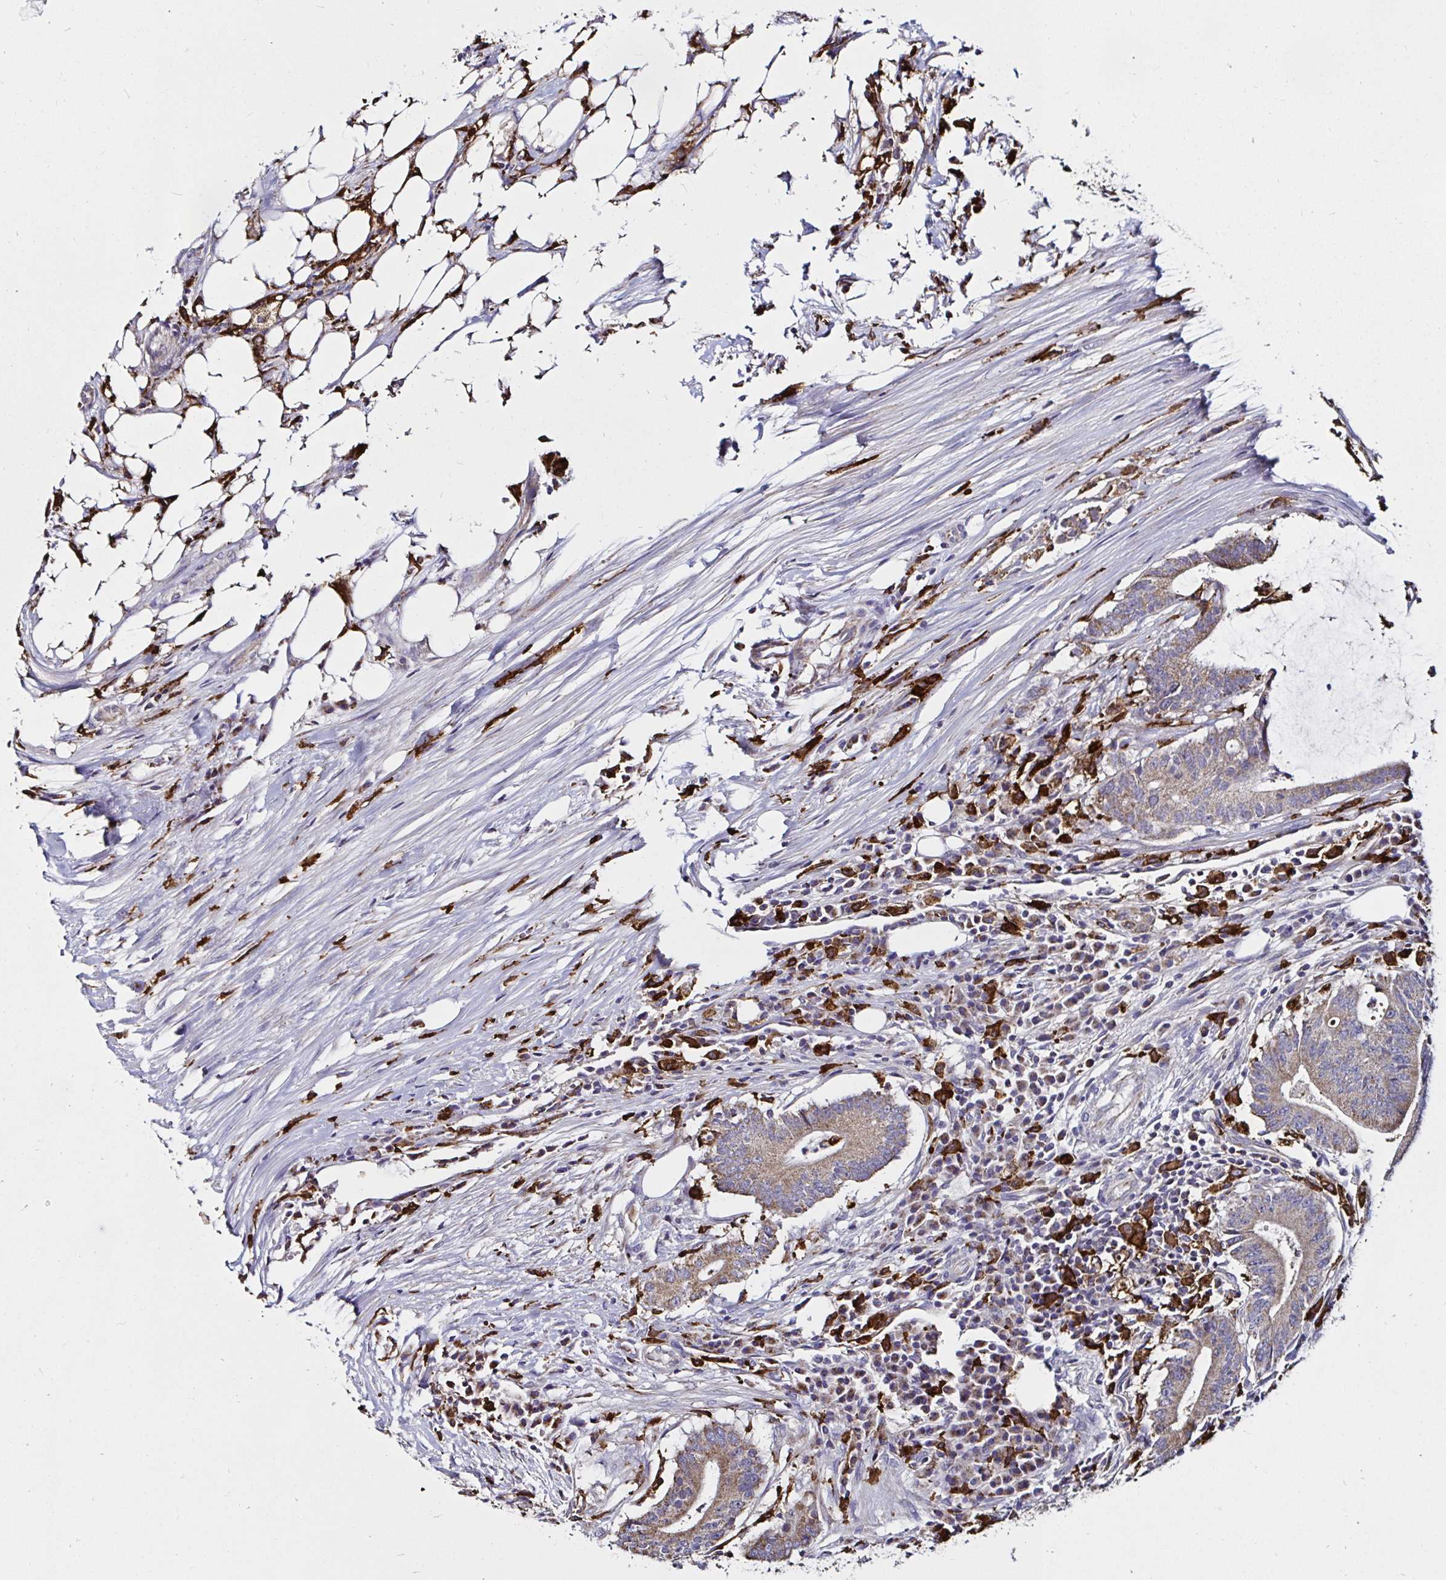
{"staining": {"intensity": "weak", "quantity": ">75%", "location": "cytoplasmic/membranous"}, "tissue": "colorectal cancer", "cell_type": "Tumor cells", "image_type": "cancer", "snomed": [{"axis": "morphology", "description": "Adenocarcinoma, NOS"}, {"axis": "topography", "description": "Colon"}], "caption": "Immunohistochemistry (IHC) of human colorectal cancer exhibits low levels of weak cytoplasmic/membranous positivity in about >75% of tumor cells.", "gene": "MSR1", "patient": {"sex": "female", "age": 43}}